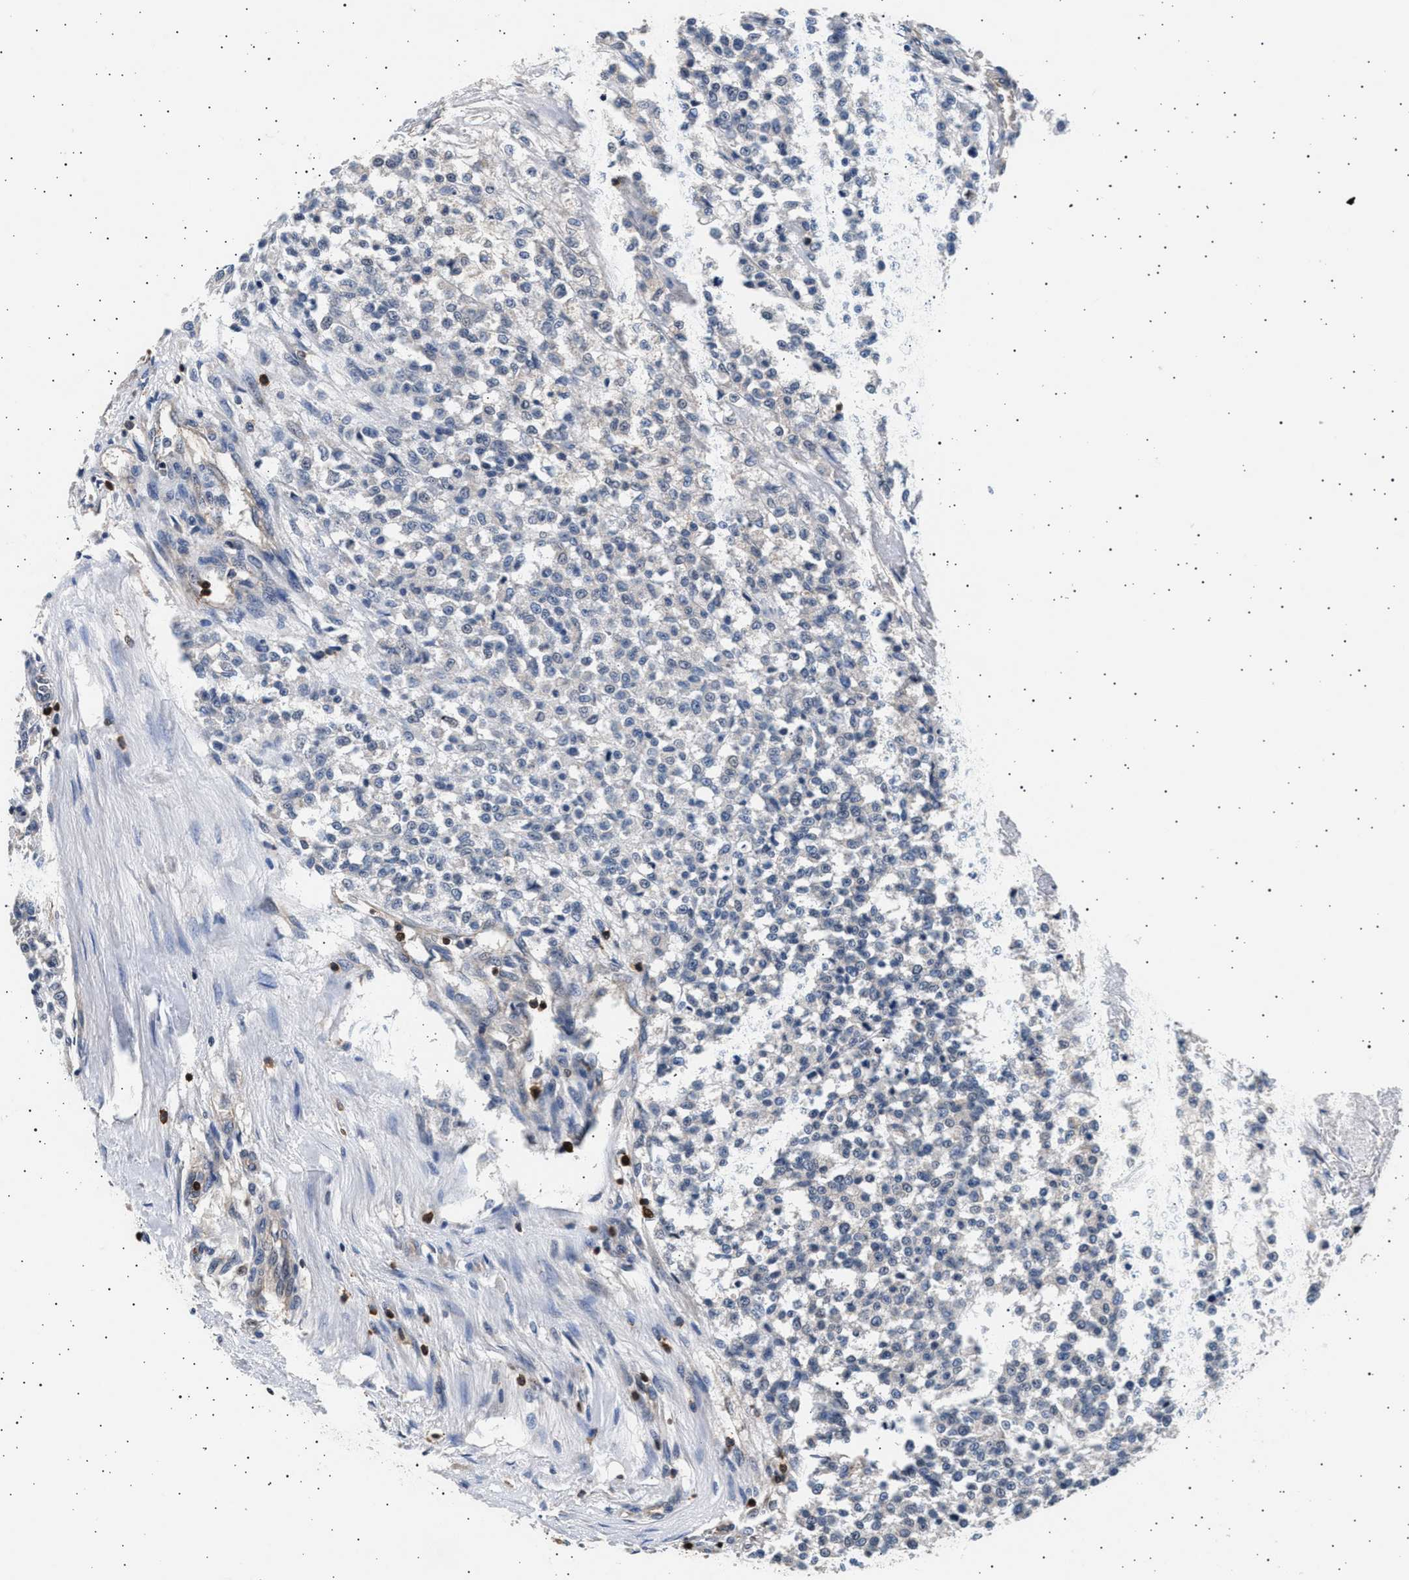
{"staining": {"intensity": "negative", "quantity": "none", "location": "none"}, "tissue": "testis cancer", "cell_type": "Tumor cells", "image_type": "cancer", "snomed": [{"axis": "morphology", "description": "Seminoma, NOS"}, {"axis": "topography", "description": "Testis"}], "caption": "Image shows no protein staining in tumor cells of testis cancer tissue.", "gene": "GRAP2", "patient": {"sex": "male", "age": 59}}